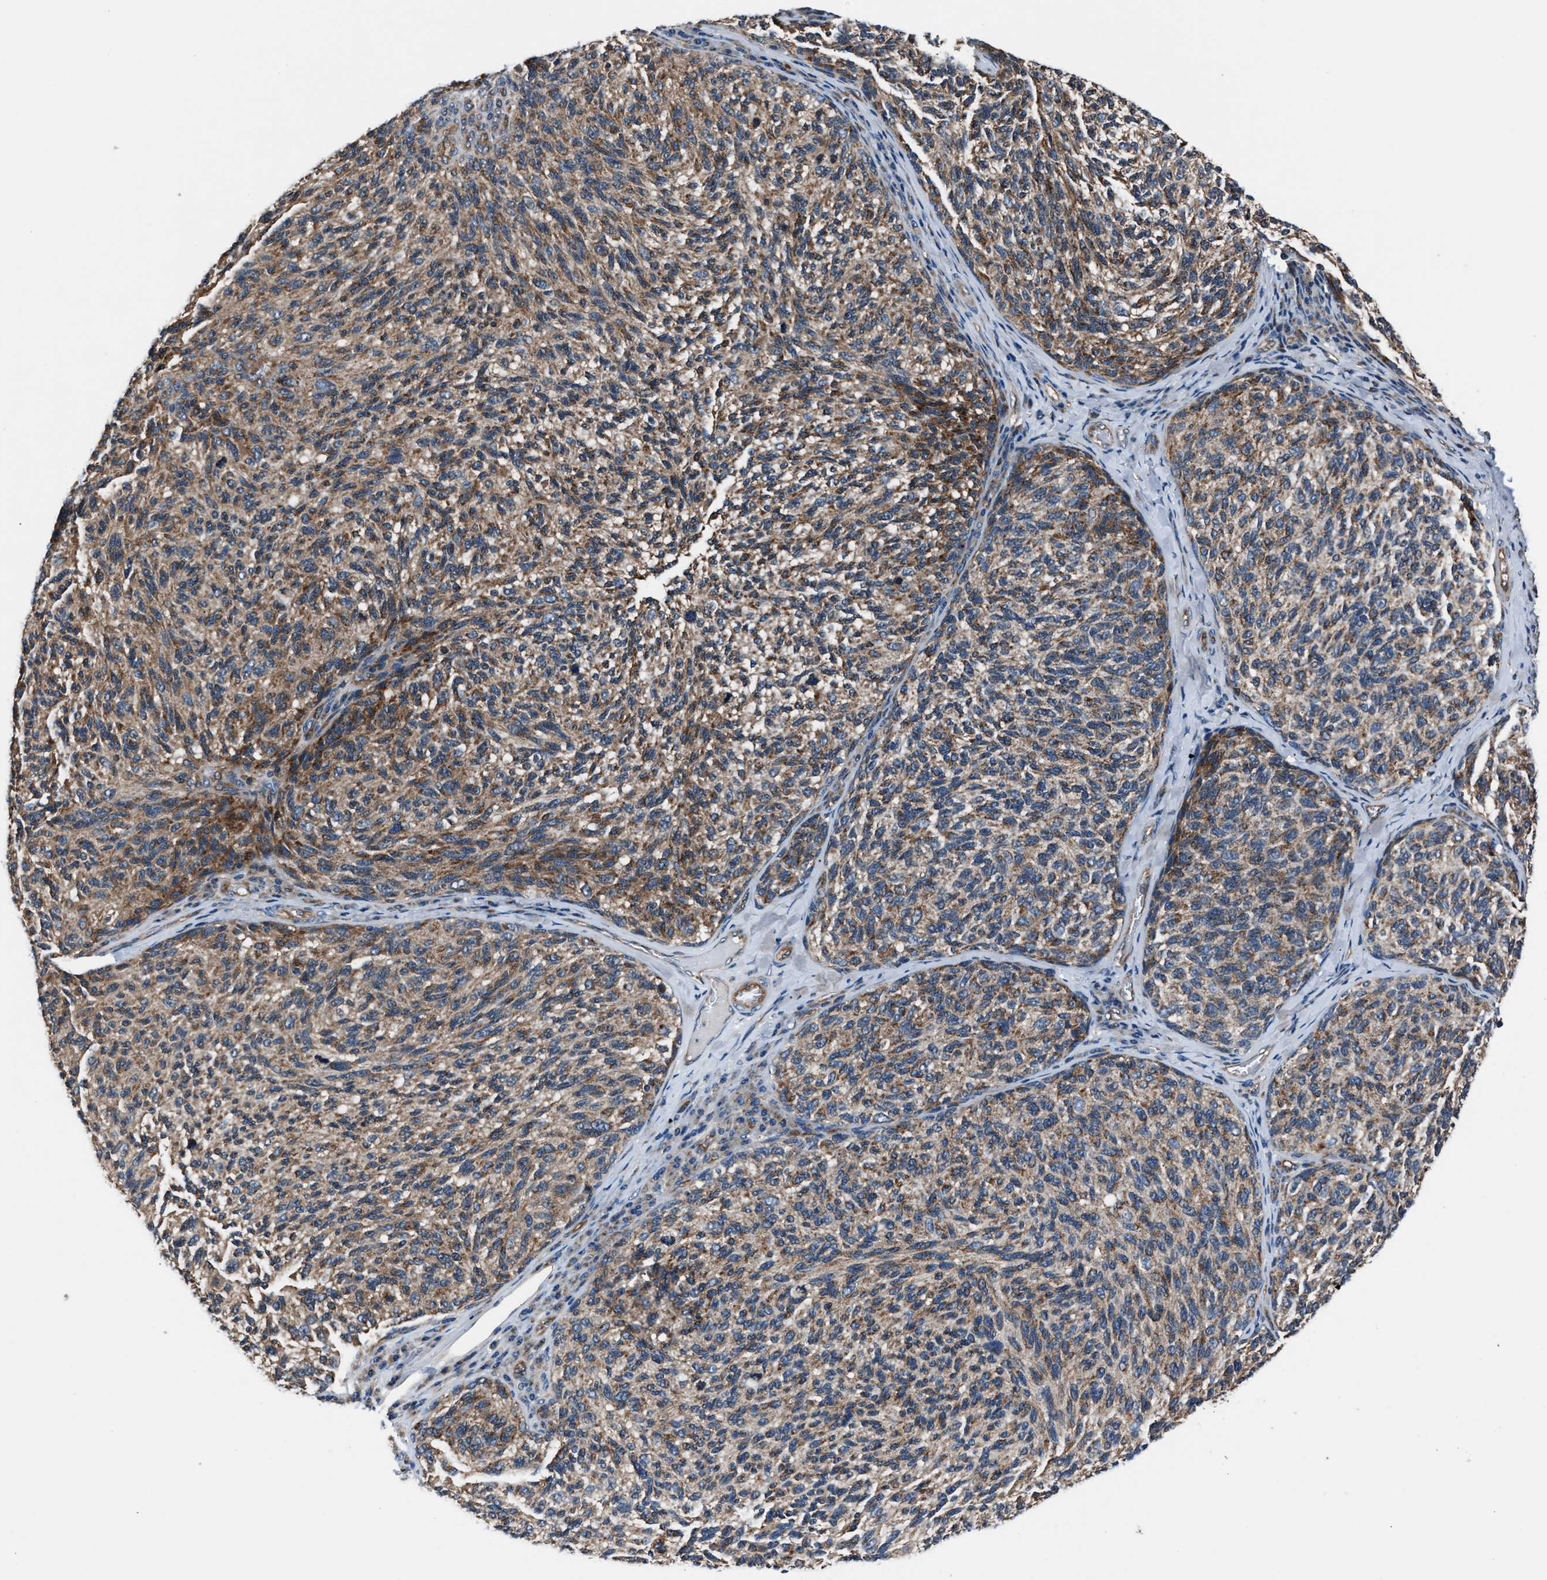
{"staining": {"intensity": "moderate", "quantity": ">75%", "location": "cytoplasmic/membranous"}, "tissue": "melanoma", "cell_type": "Tumor cells", "image_type": "cancer", "snomed": [{"axis": "morphology", "description": "Malignant melanoma, NOS"}, {"axis": "topography", "description": "Skin"}], "caption": "DAB (3,3'-diaminobenzidine) immunohistochemical staining of malignant melanoma shows moderate cytoplasmic/membranous protein expression in approximately >75% of tumor cells. Nuclei are stained in blue.", "gene": "GGCT", "patient": {"sex": "female", "age": 73}}